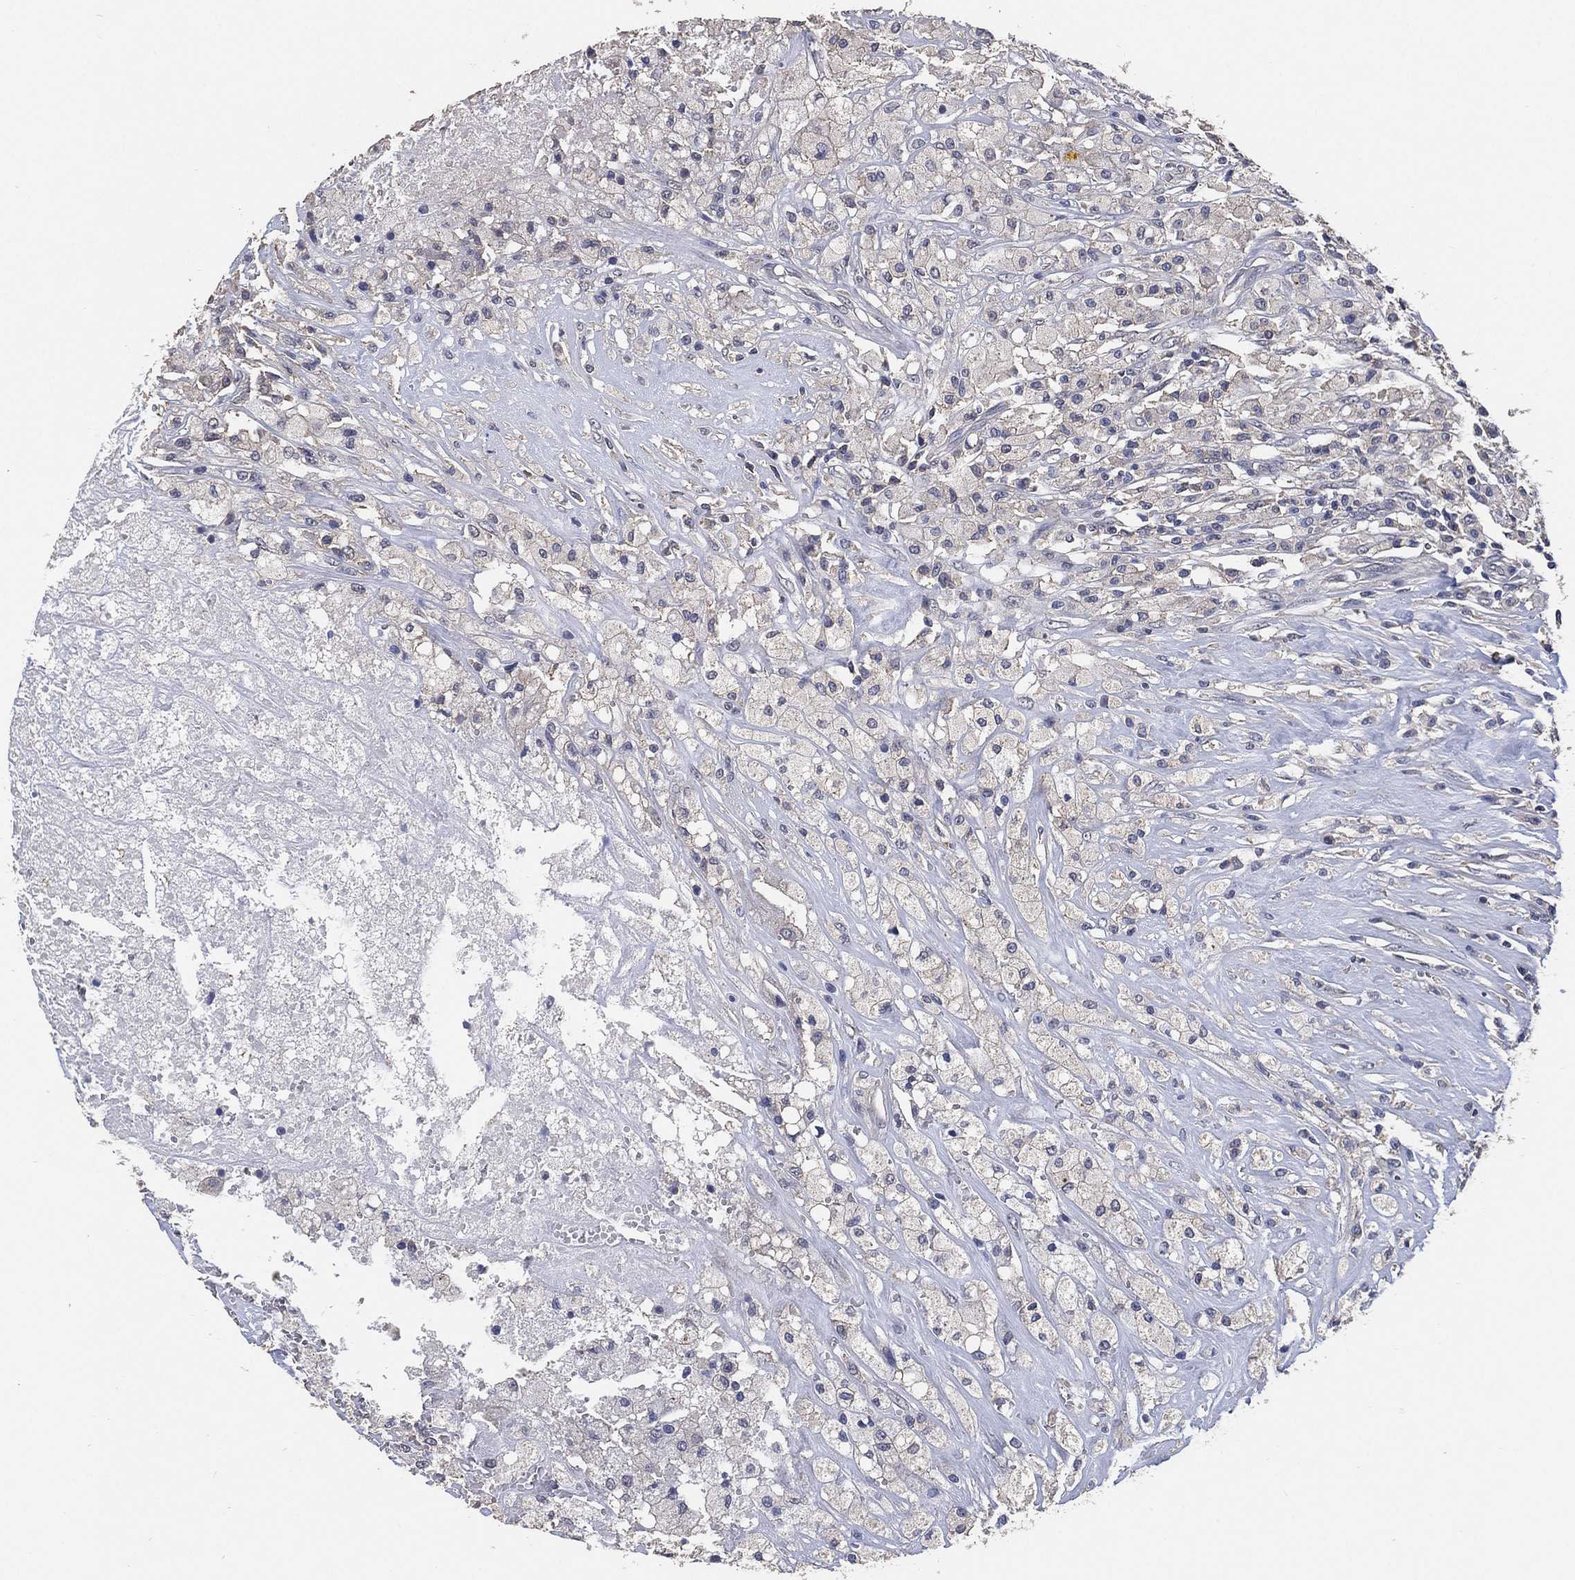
{"staining": {"intensity": "negative", "quantity": "none", "location": "none"}, "tissue": "testis cancer", "cell_type": "Tumor cells", "image_type": "cancer", "snomed": [{"axis": "morphology", "description": "Necrosis, NOS"}, {"axis": "morphology", "description": "Carcinoma, Embryonal, NOS"}, {"axis": "topography", "description": "Testis"}], "caption": "The photomicrograph exhibits no significant positivity in tumor cells of testis embryonal carcinoma. (Brightfield microscopy of DAB IHC at high magnification).", "gene": "KLK5", "patient": {"sex": "male", "age": 19}}